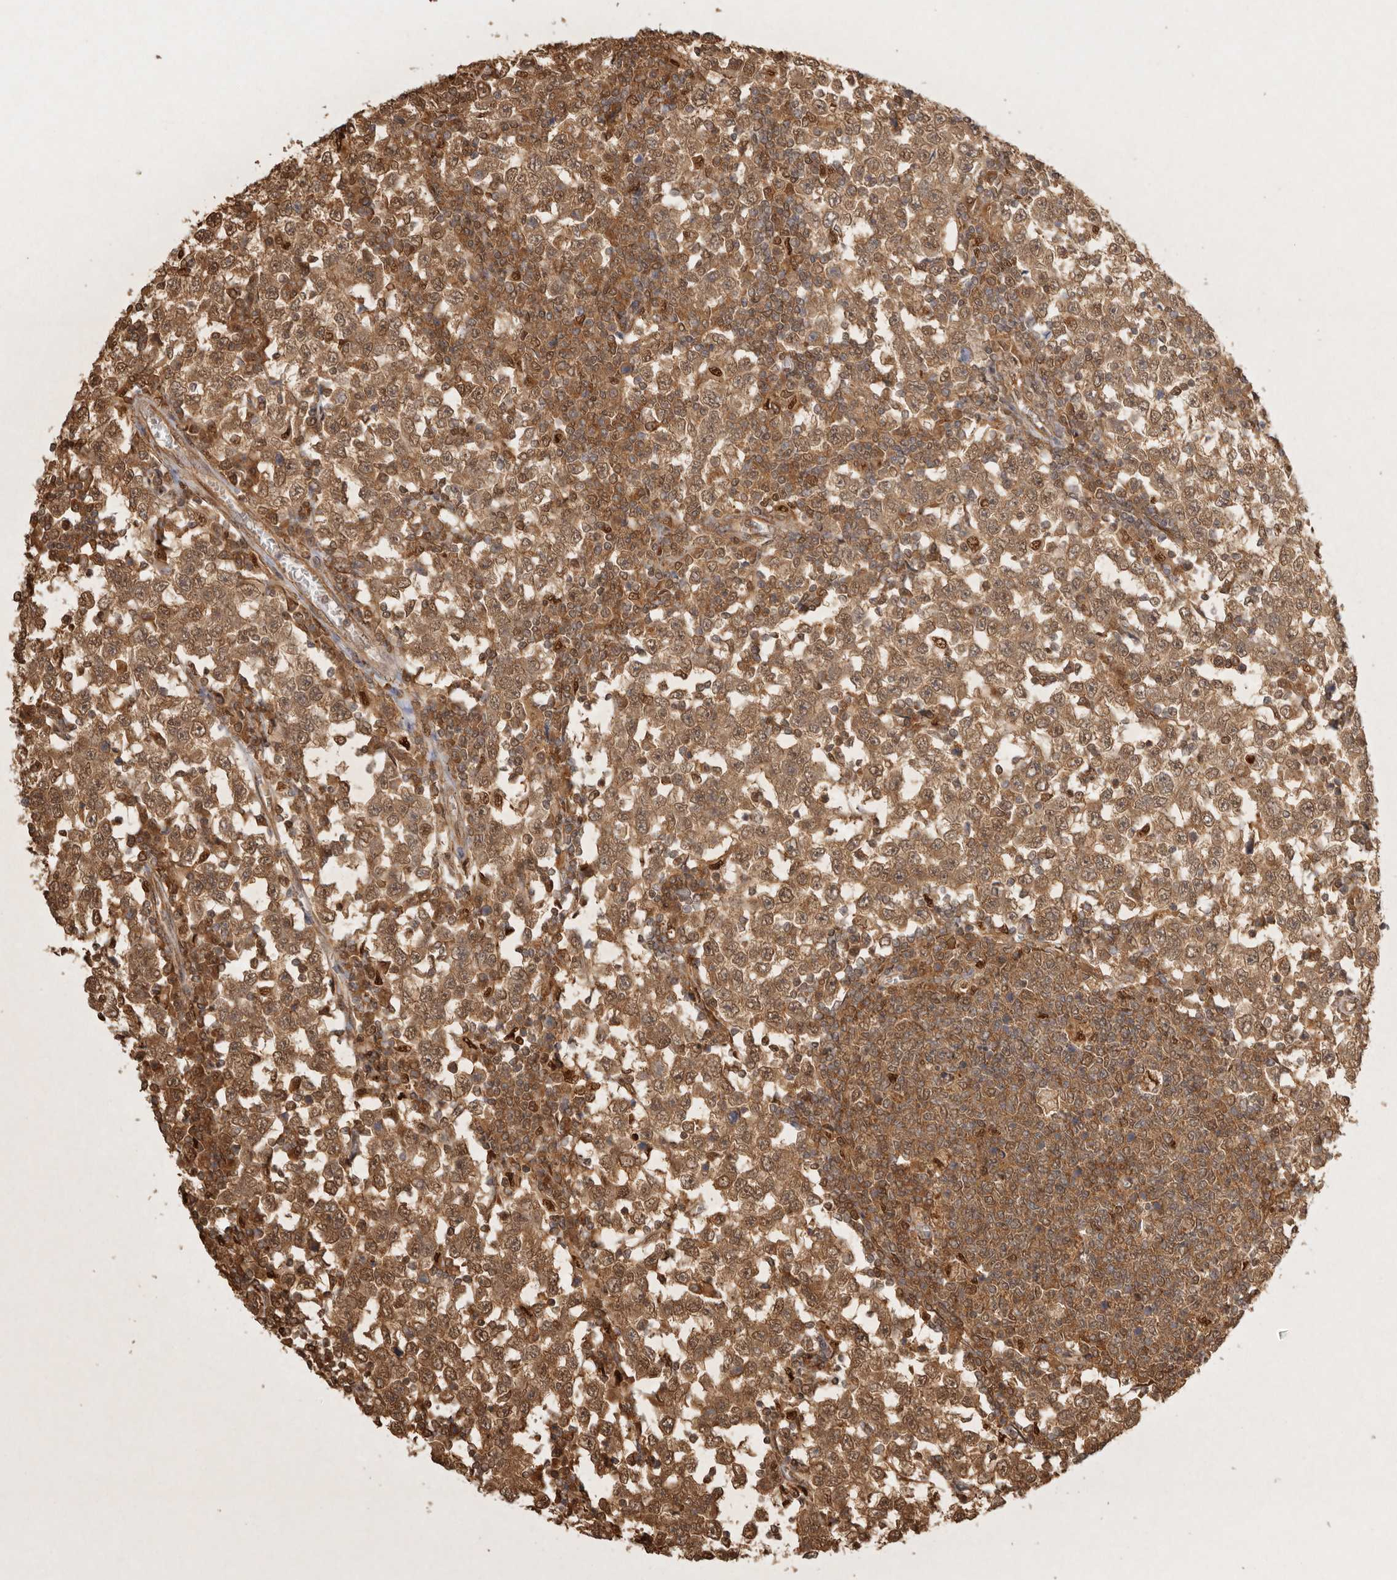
{"staining": {"intensity": "strong", "quantity": ">75%", "location": "cytoplasmic/membranous,nuclear"}, "tissue": "testis cancer", "cell_type": "Tumor cells", "image_type": "cancer", "snomed": [{"axis": "morphology", "description": "Seminoma, NOS"}, {"axis": "topography", "description": "Testis"}], "caption": "A high-resolution micrograph shows immunohistochemistry staining of seminoma (testis), which displays strong cytoplasmic/membranous and nuclear expression in about >75% of tumor cells.", "gene": "PSMA5", "patient": {"sex": "male", "age": 65}}